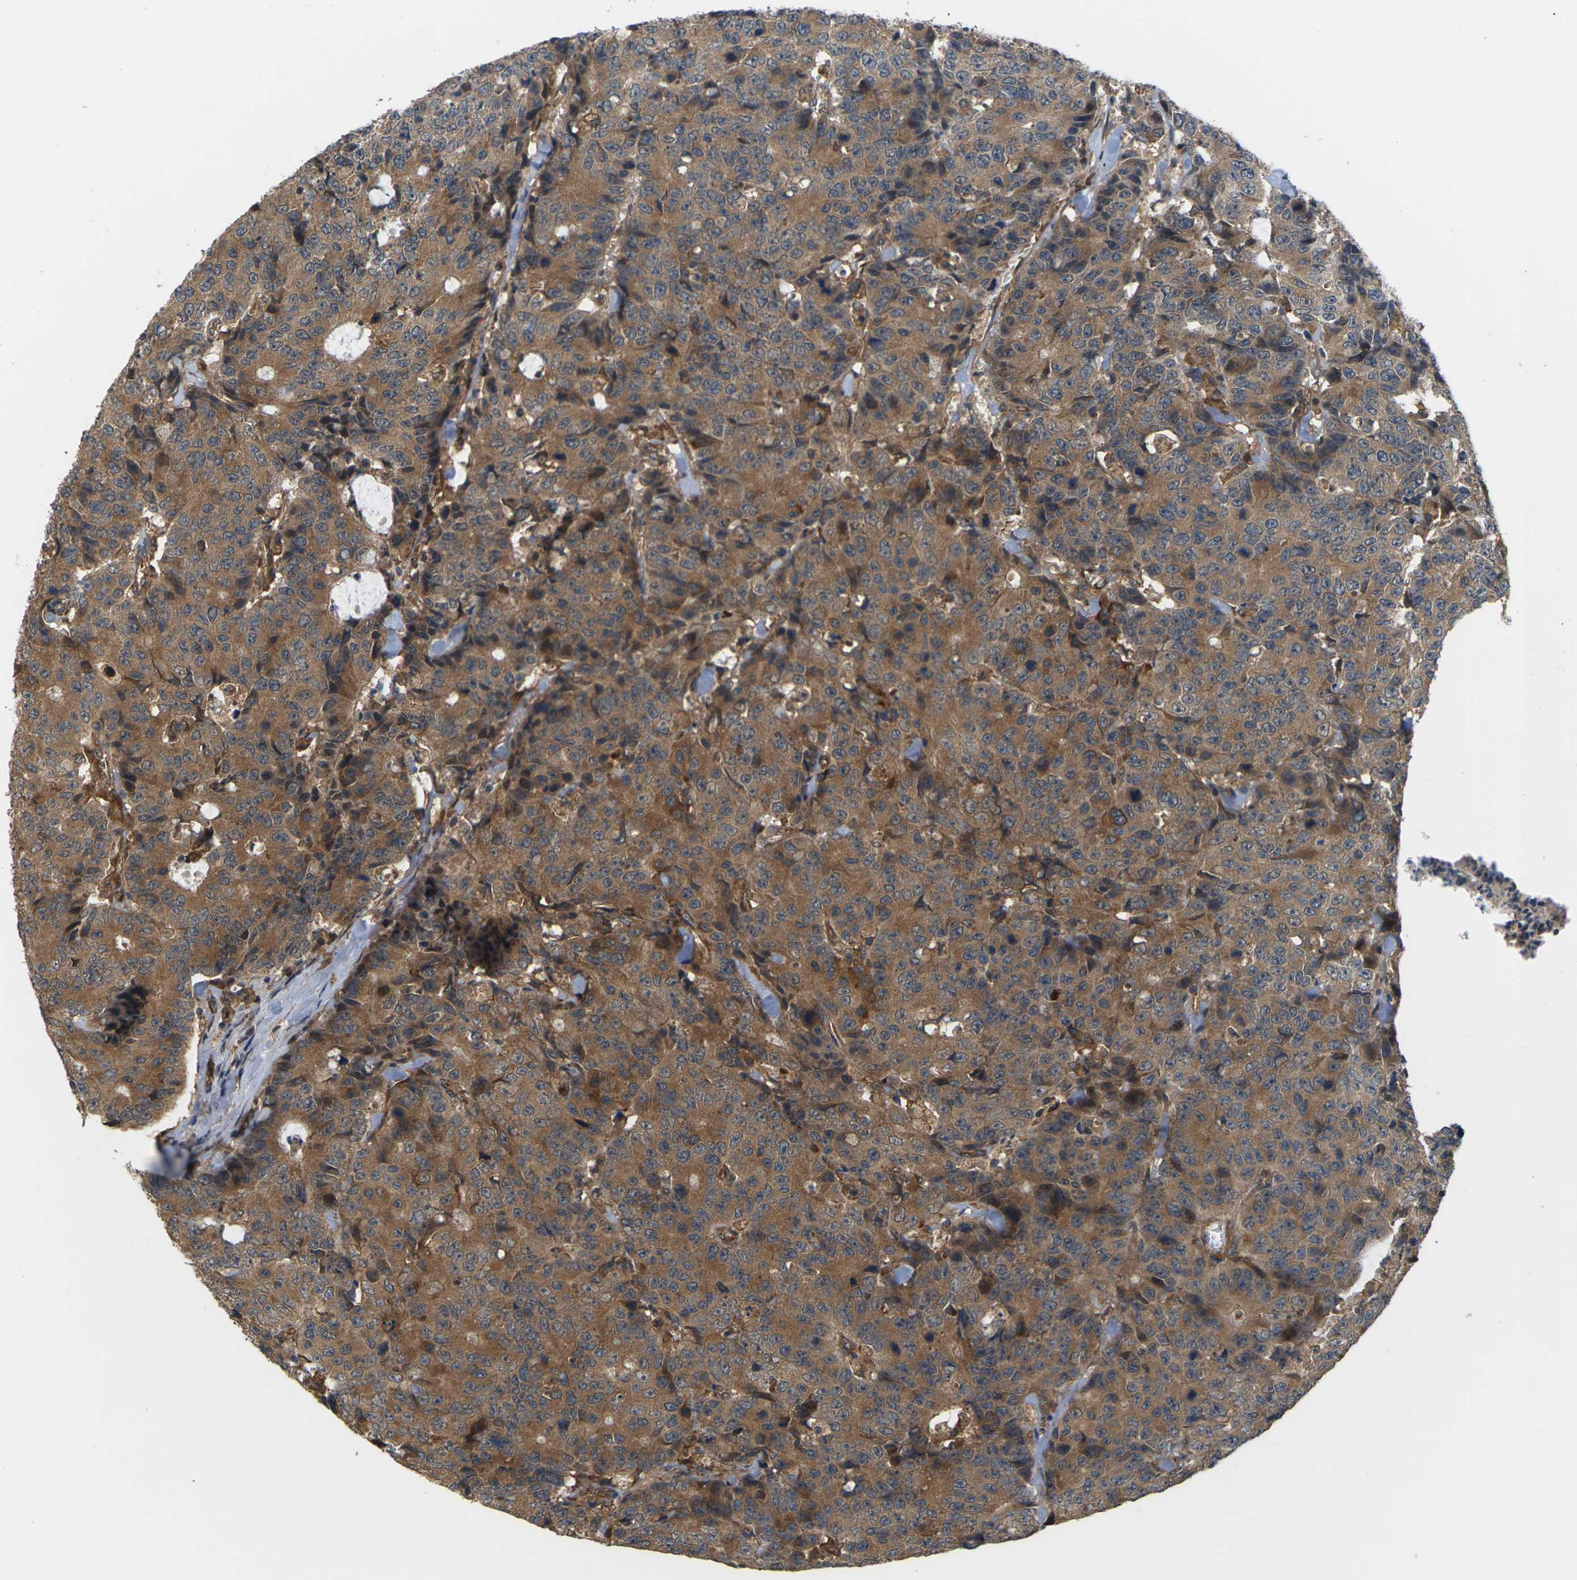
{"staining": {"intensity": "moderate", "quantity": ">75%", "location": "cytoplasmic/membranous"}, "tissue": "colorectal cancer", "cell_type": "Tumor cells", "image_type": "cancer", "snomed": [{"axis": "morphology", "description": "Adenocarcinoma, NOS"}, {"axis": "topography", "description": "Colon"}], "caption": "Immunohistochemical staining of human adenocarcinoma (colorectal) shows moderate cytoplasmic/membranous protein positivity in approximately >75% of tumor cells.", "gene": "NRAS", "patient": {"sex": "female", "age": 86}}